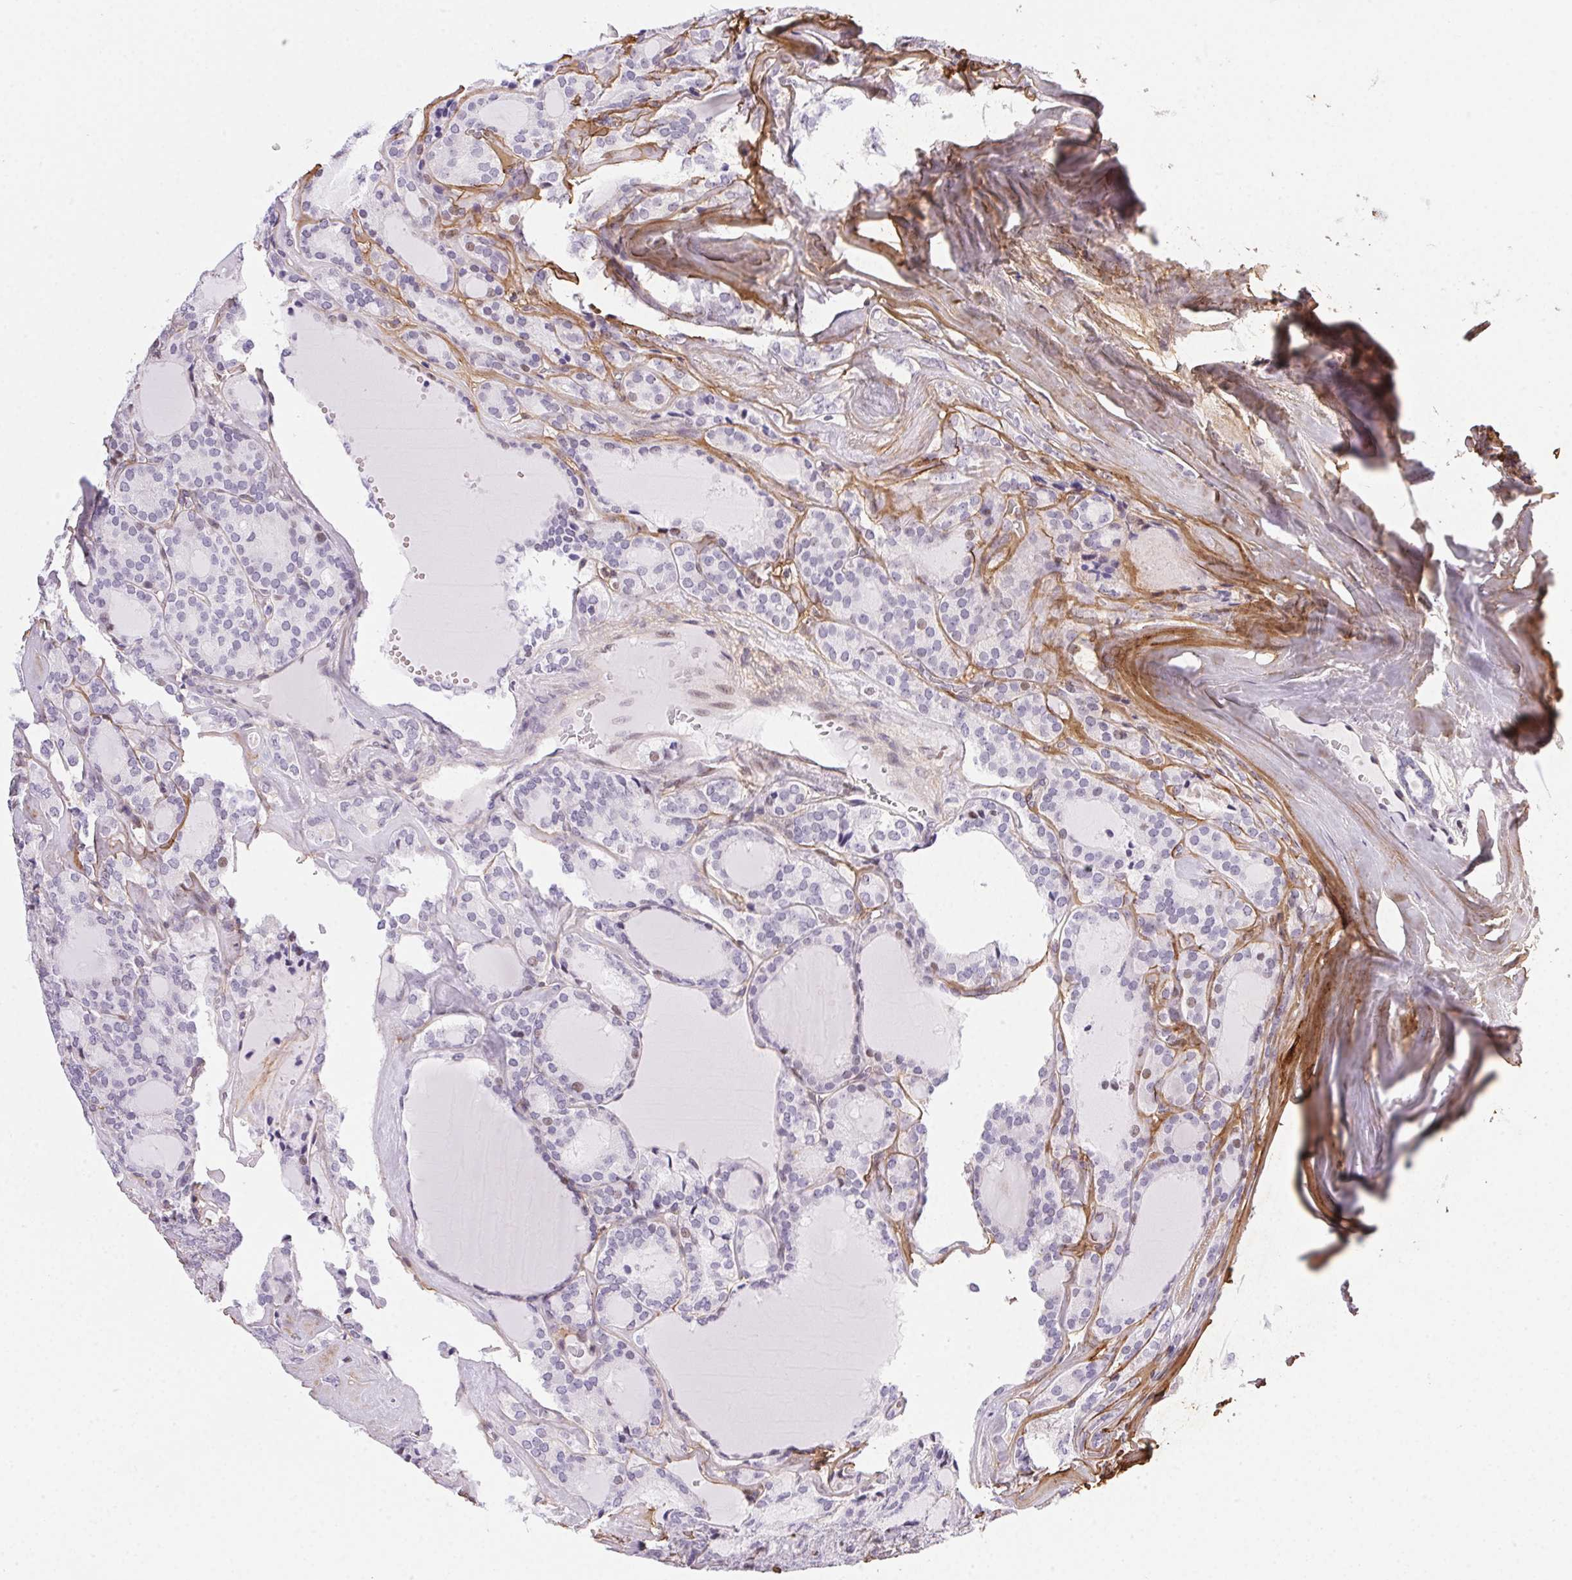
{"staining": {"intensity": "weak", "quantity": "<25%", "location": "nuclear"}, "tissue": "thyroid cancer", "cell_type": "Tumor cells", "image_type": "cancer", "snomed": [{"axis": "morphology", "description": "Follicular adenoma carcinoma, NOS"}, {"axis": "topography", "description": "Thyroid gland"}], "caption": "Immunohistochemistry photomicrograph of human follicular adenoma carcinoma (thyroid) stained for a protein (brown), which exhibits no expression in tumor cells.", "gene": "PDZD2", "patient": {"sex": "male", "age": 74}}